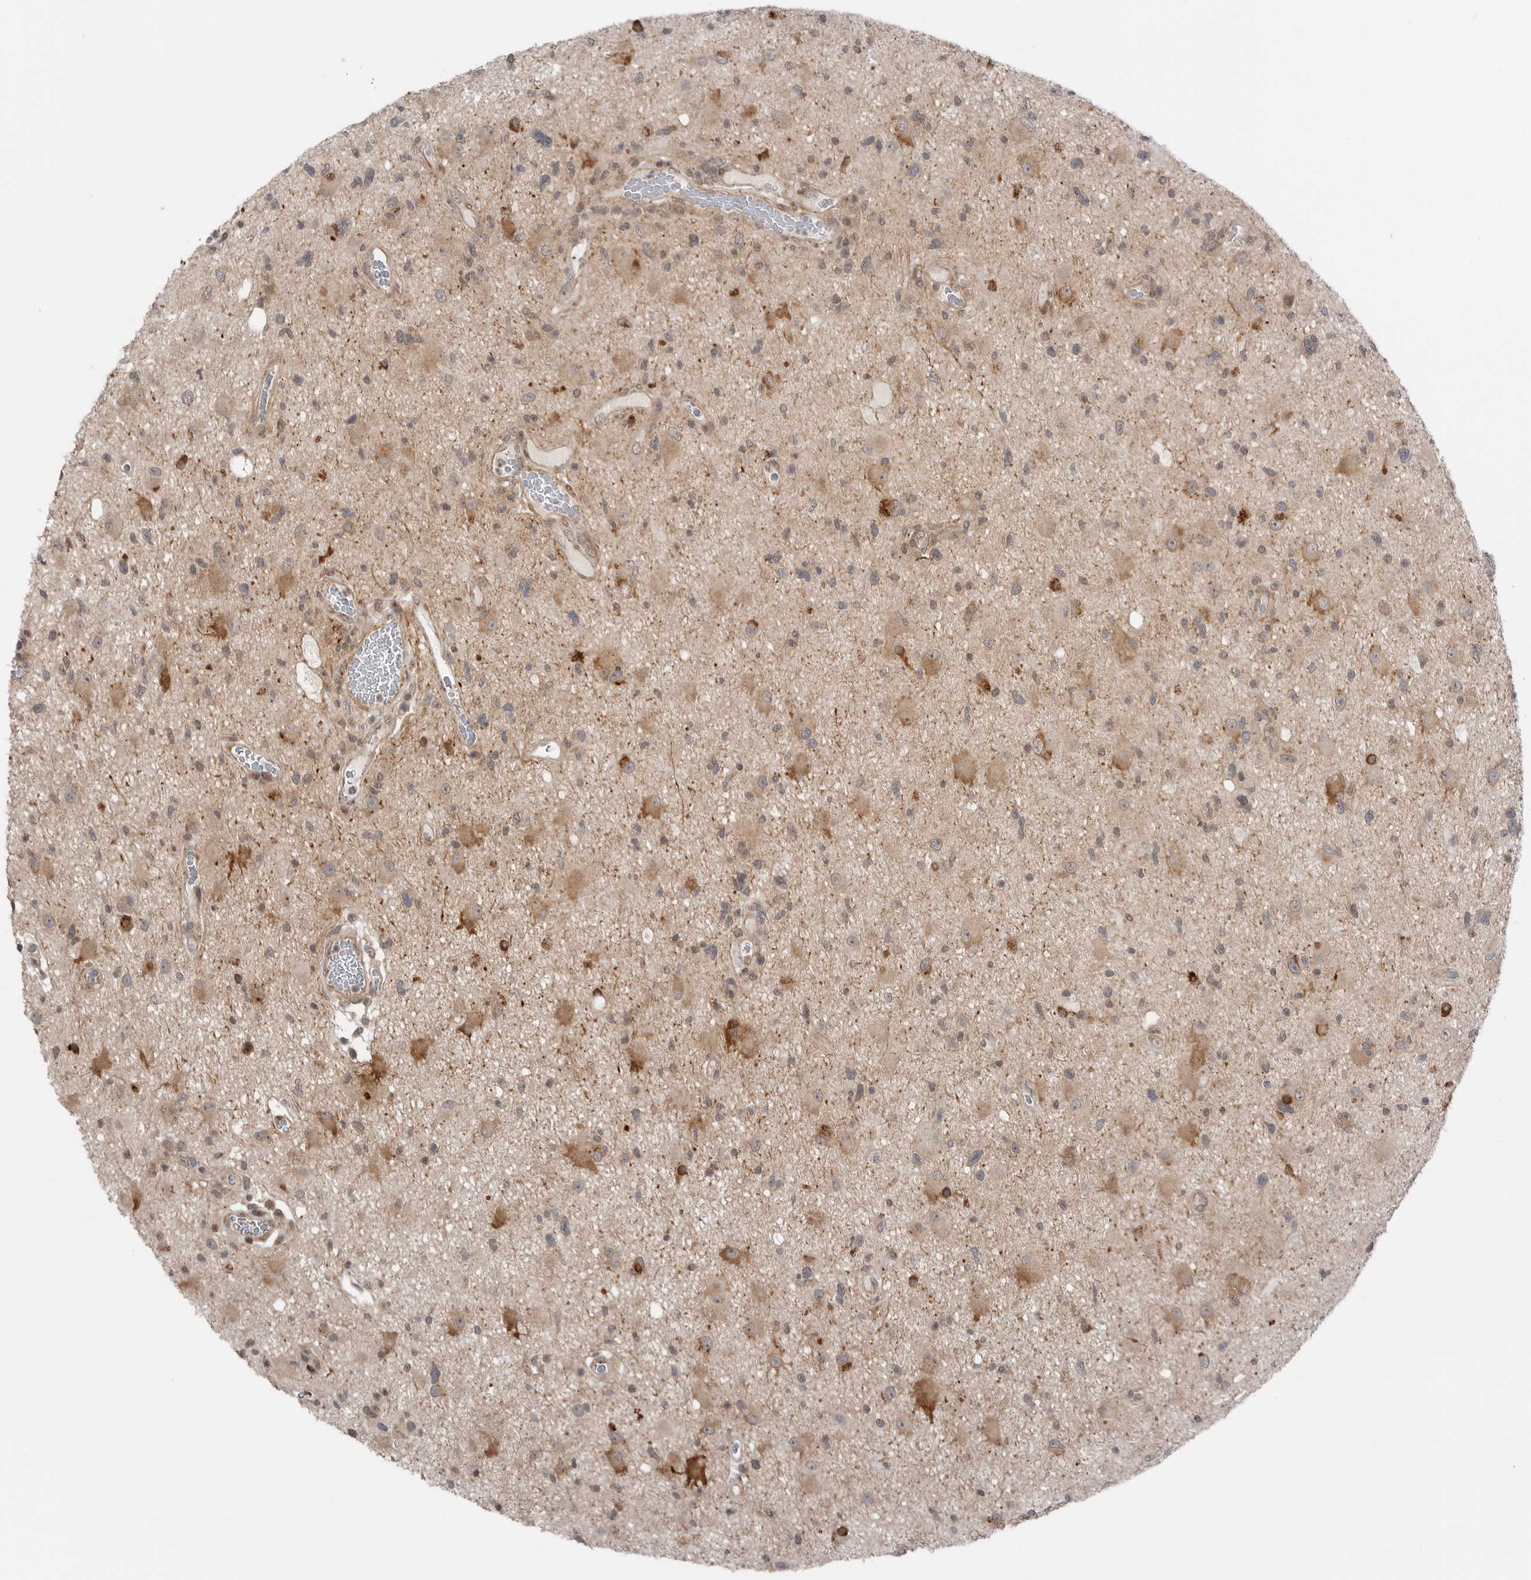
{"staining": {"intensity": "weak", "quantity": "<25%", "location": "cytoplasmic/membranous"}, "tissue": "glioma", "cell_type": "Tumor cells", "image_type": "cancer", "snomed": [{"axis": "morphology", "description": "Glioma, malignant, High grade"}, {"axis": "topography", "description": "Brain"}], "caption": "There is no significant positivity in tumor cells of malignant glioma (high-grade).", "gene": "PEAK1", "patient": {"sex": "male", "age": 33}}